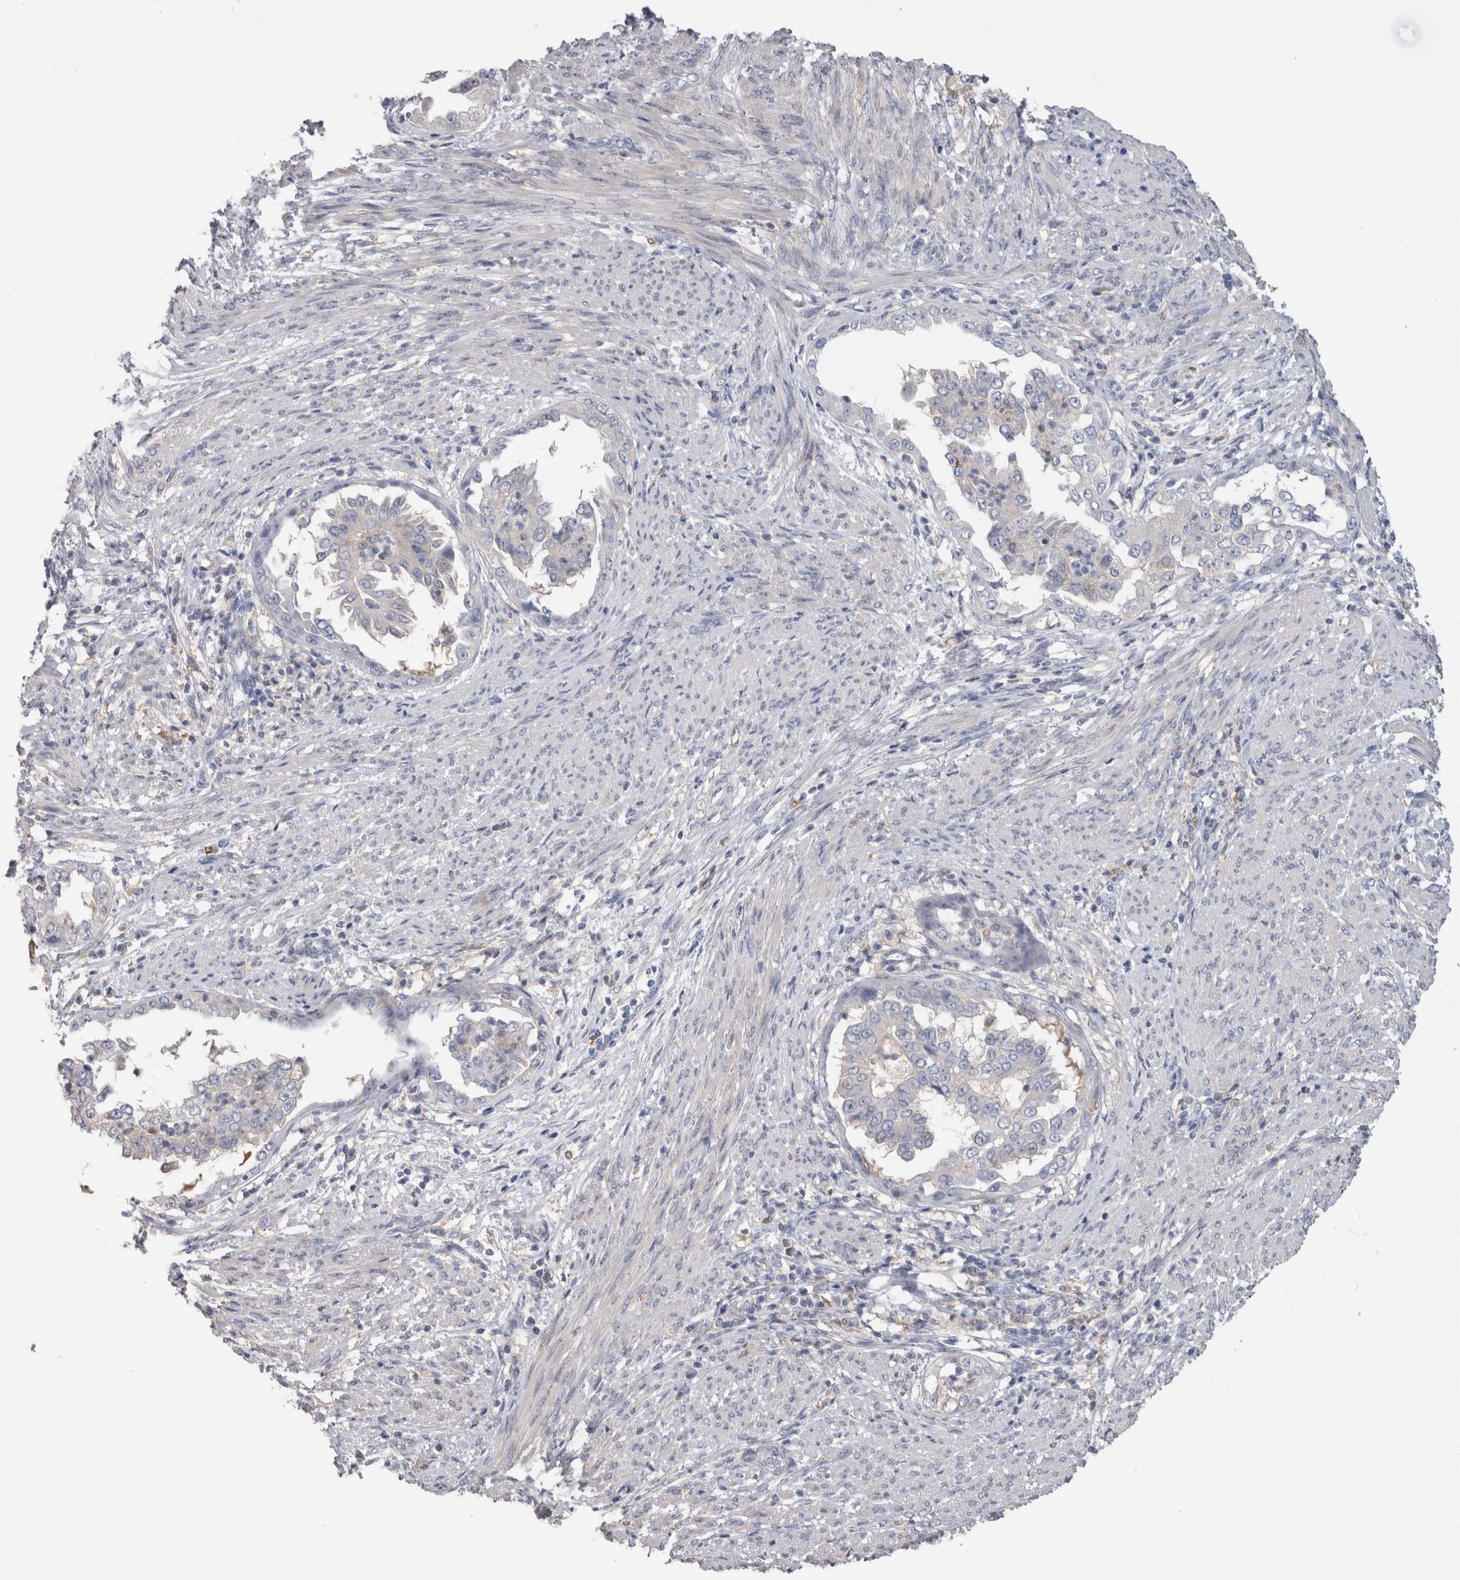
{"staining": {"intensity": "negative", "quantity": "none", "location": "none"}, "tissue": "endometrial cancer", "cell_type": "Tumor cells", "image_type": "cancer", "snomed": [{"axis": "morphology", "description": "Adenocarcinoma, NOS"}, {"axis": "topography", "description": "Endometrium"}], "caption": "Immunohistochemistry of human endometrial adenocarcinoma reveals no staining in tumor cells.", "gene": "SCRN1", "patient": {"sex": "female", "age": 85}}